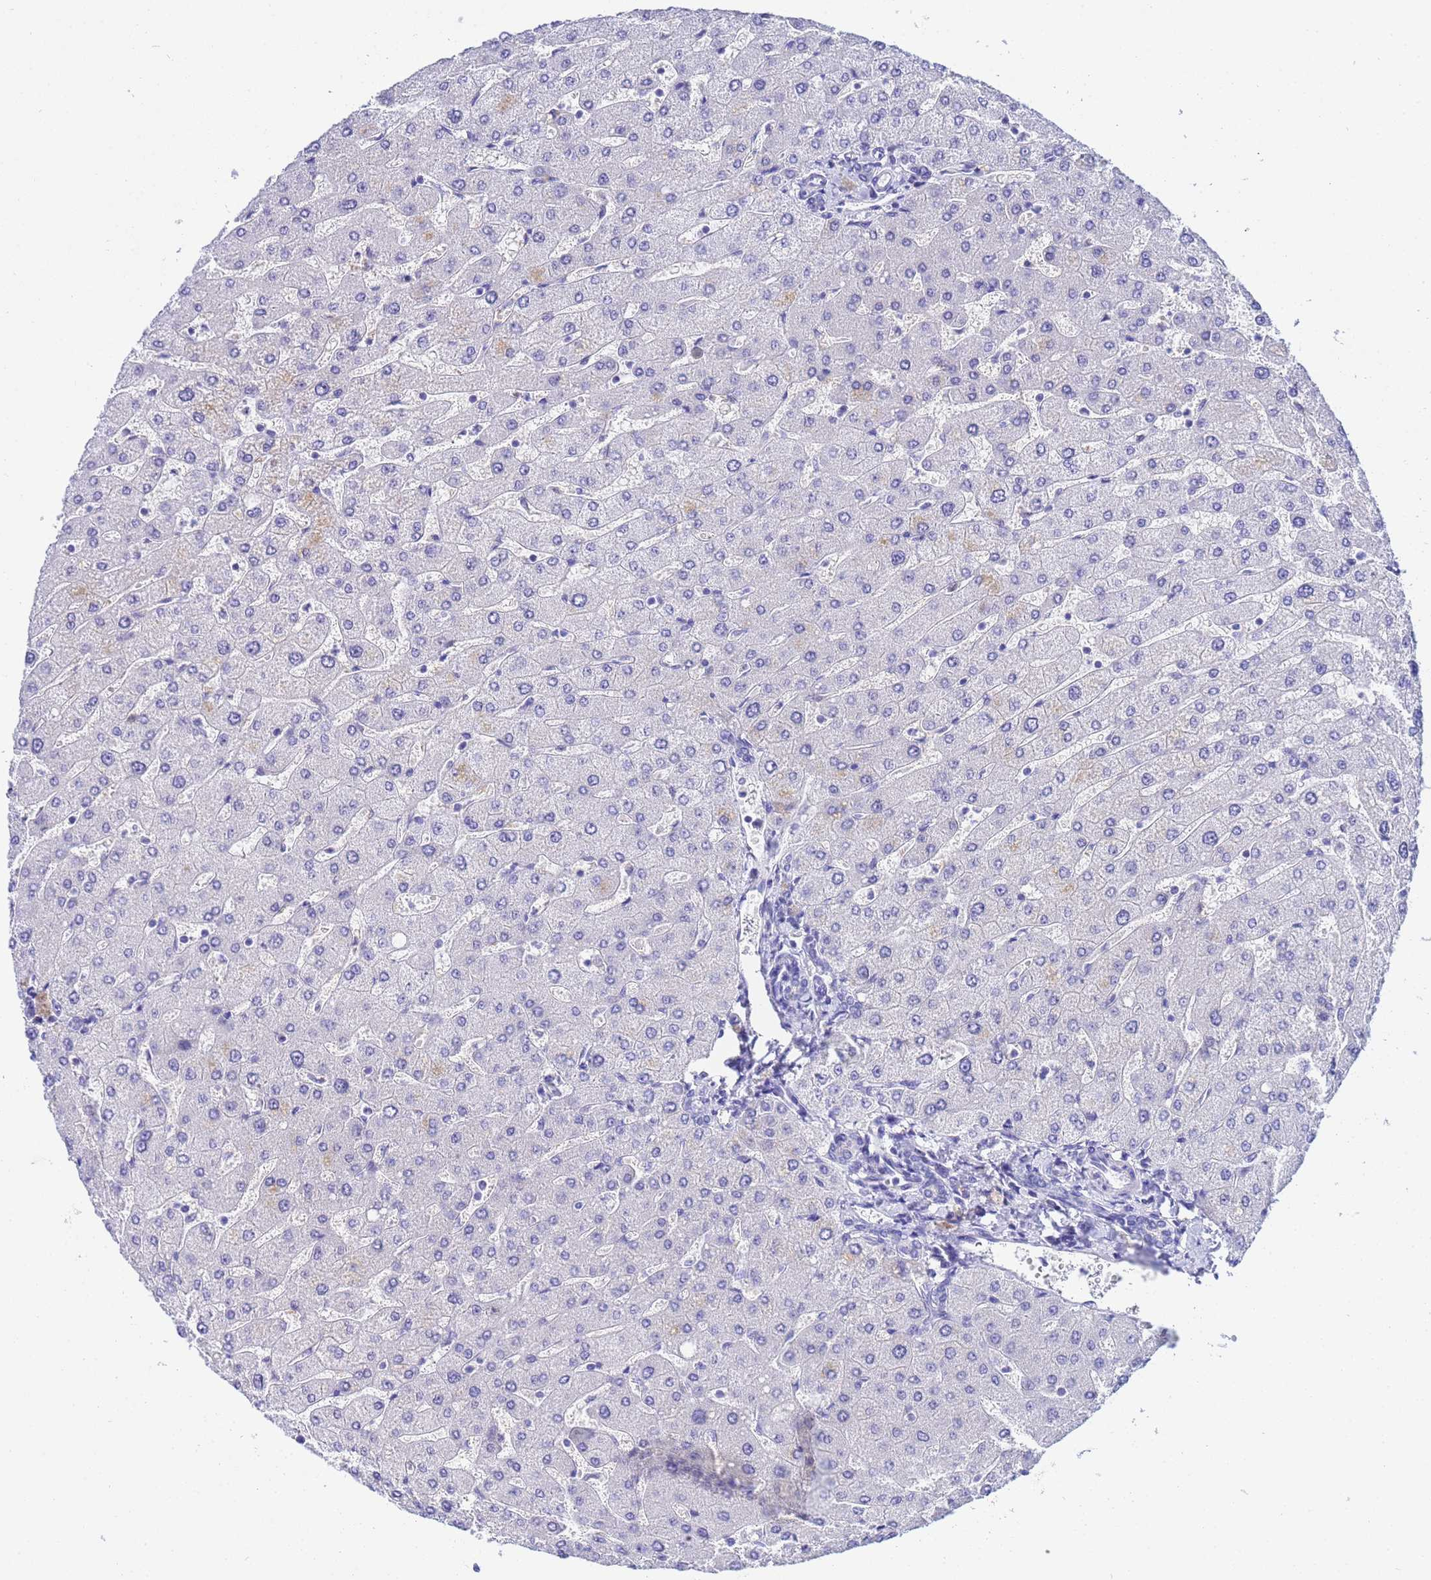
{"staining": {"intensity": "negative", "quantity": "none", "location": "none"}, "tissue": "liver", "cell_type": "Cholangiocytes", "image_type": "normal", "snomed": [{"axis": "morphology", "description": "Normal tissue, NOS"}, {"axis": "topography", "description": "Liver"}], "caption": "IHC histopathology image of benign liver: human liver stained with DAB reveals no significant protein positivity in cholangiocytes.", "gene": "ACTL6B", "patient": {"sex": "male", "age": 55}}